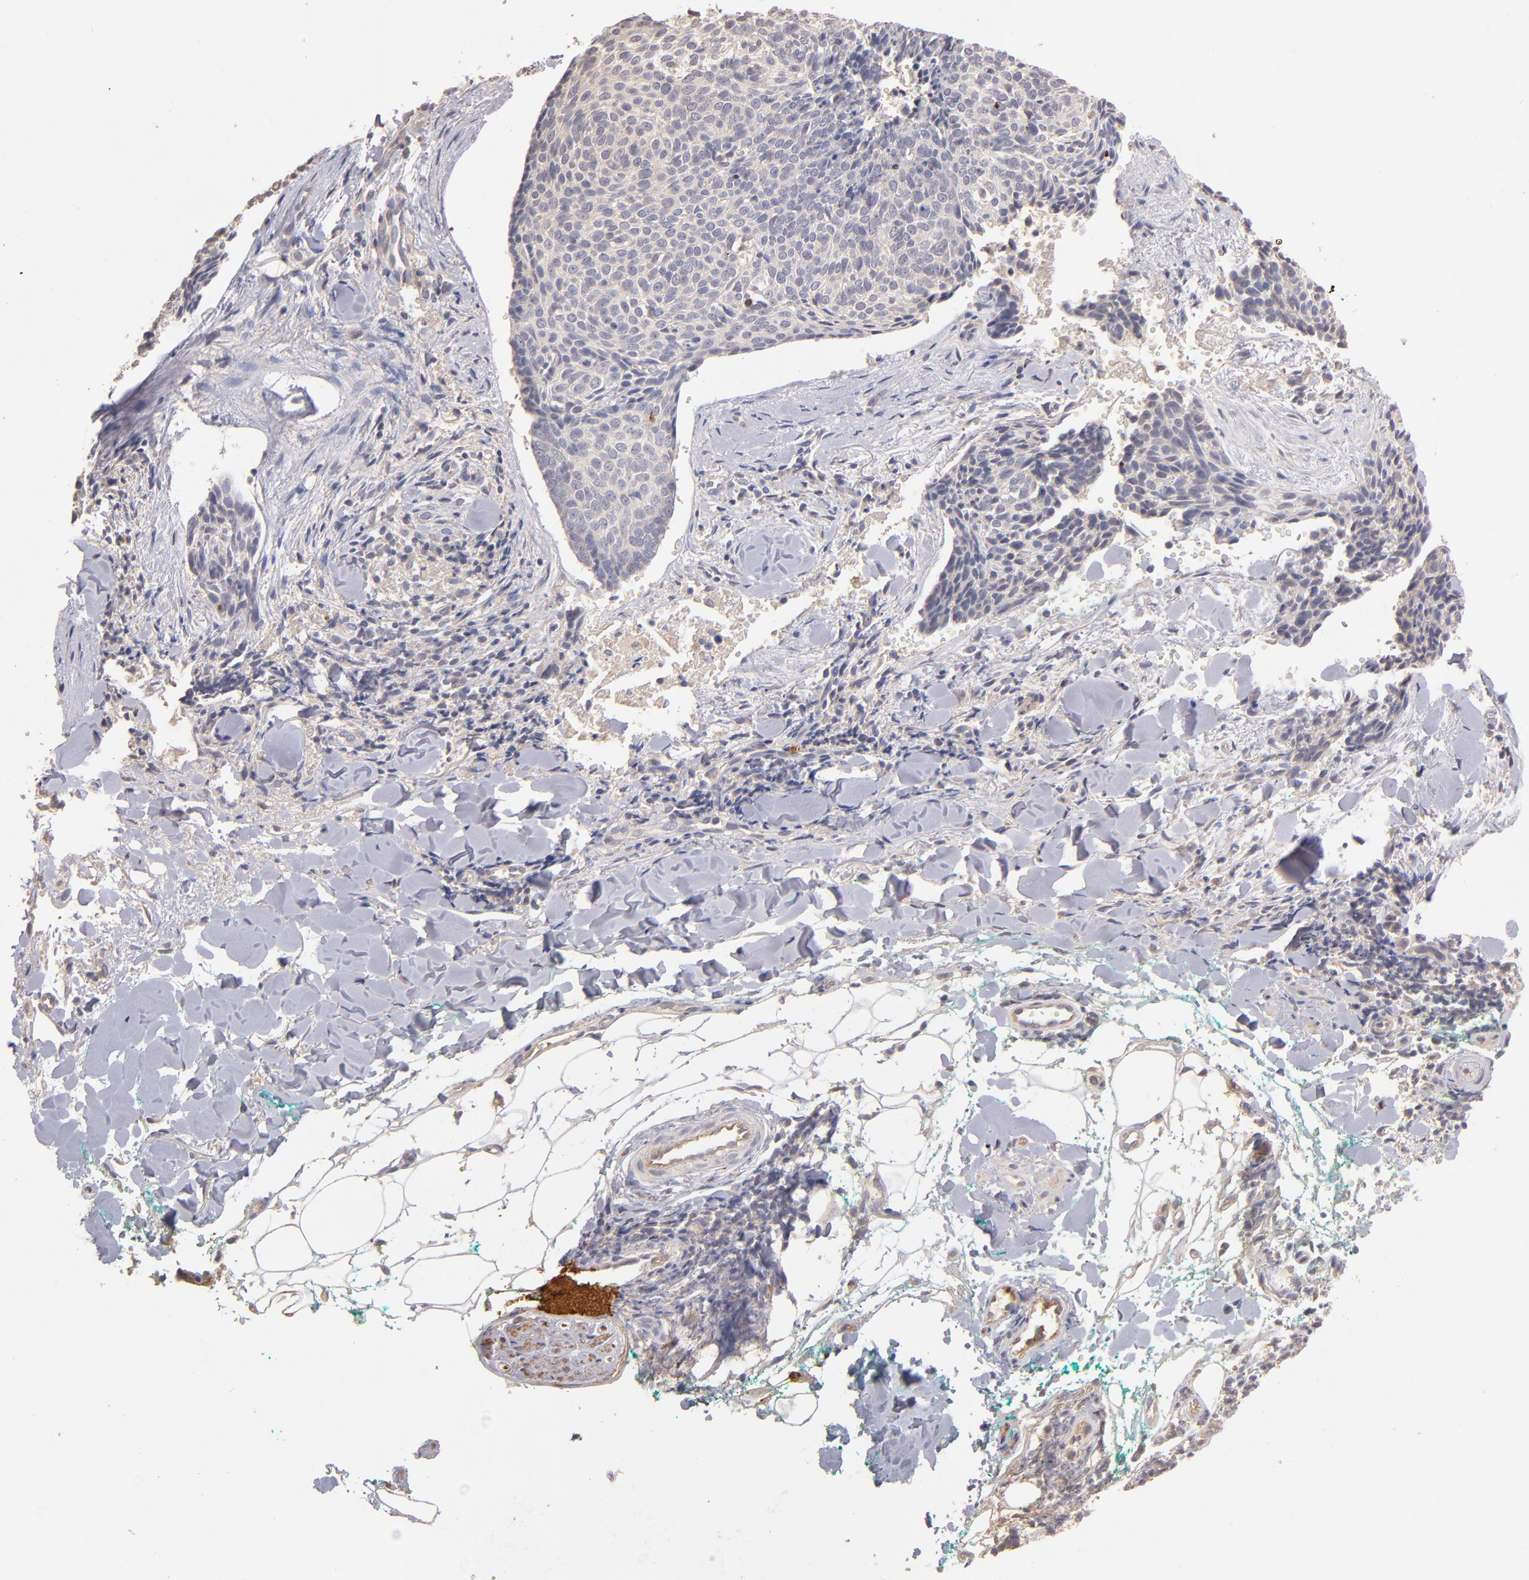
{"staining": {"intensity": "negative", "quantity": "none", "location": "none"}, "tissue": "skin cancer", "cell_type": "Tumor cells", "image_type": "cancer", "snomed": [{"axis": "morphology", "description": "Normal tissue, NOS"}, {"axis": "morphology", "description": "Basal cell carcinoma"}, {"axis": "topography", "description": "Skin"}], "caption": "This photomicrograph is of skin cancer stained with immunohistochemistry to label a protein in brown with the nuclei are counter-stained blue. There is no expression in tumor cells.", "gene": "GNAZ", "patient": {"sex": "female", "age": 57}}